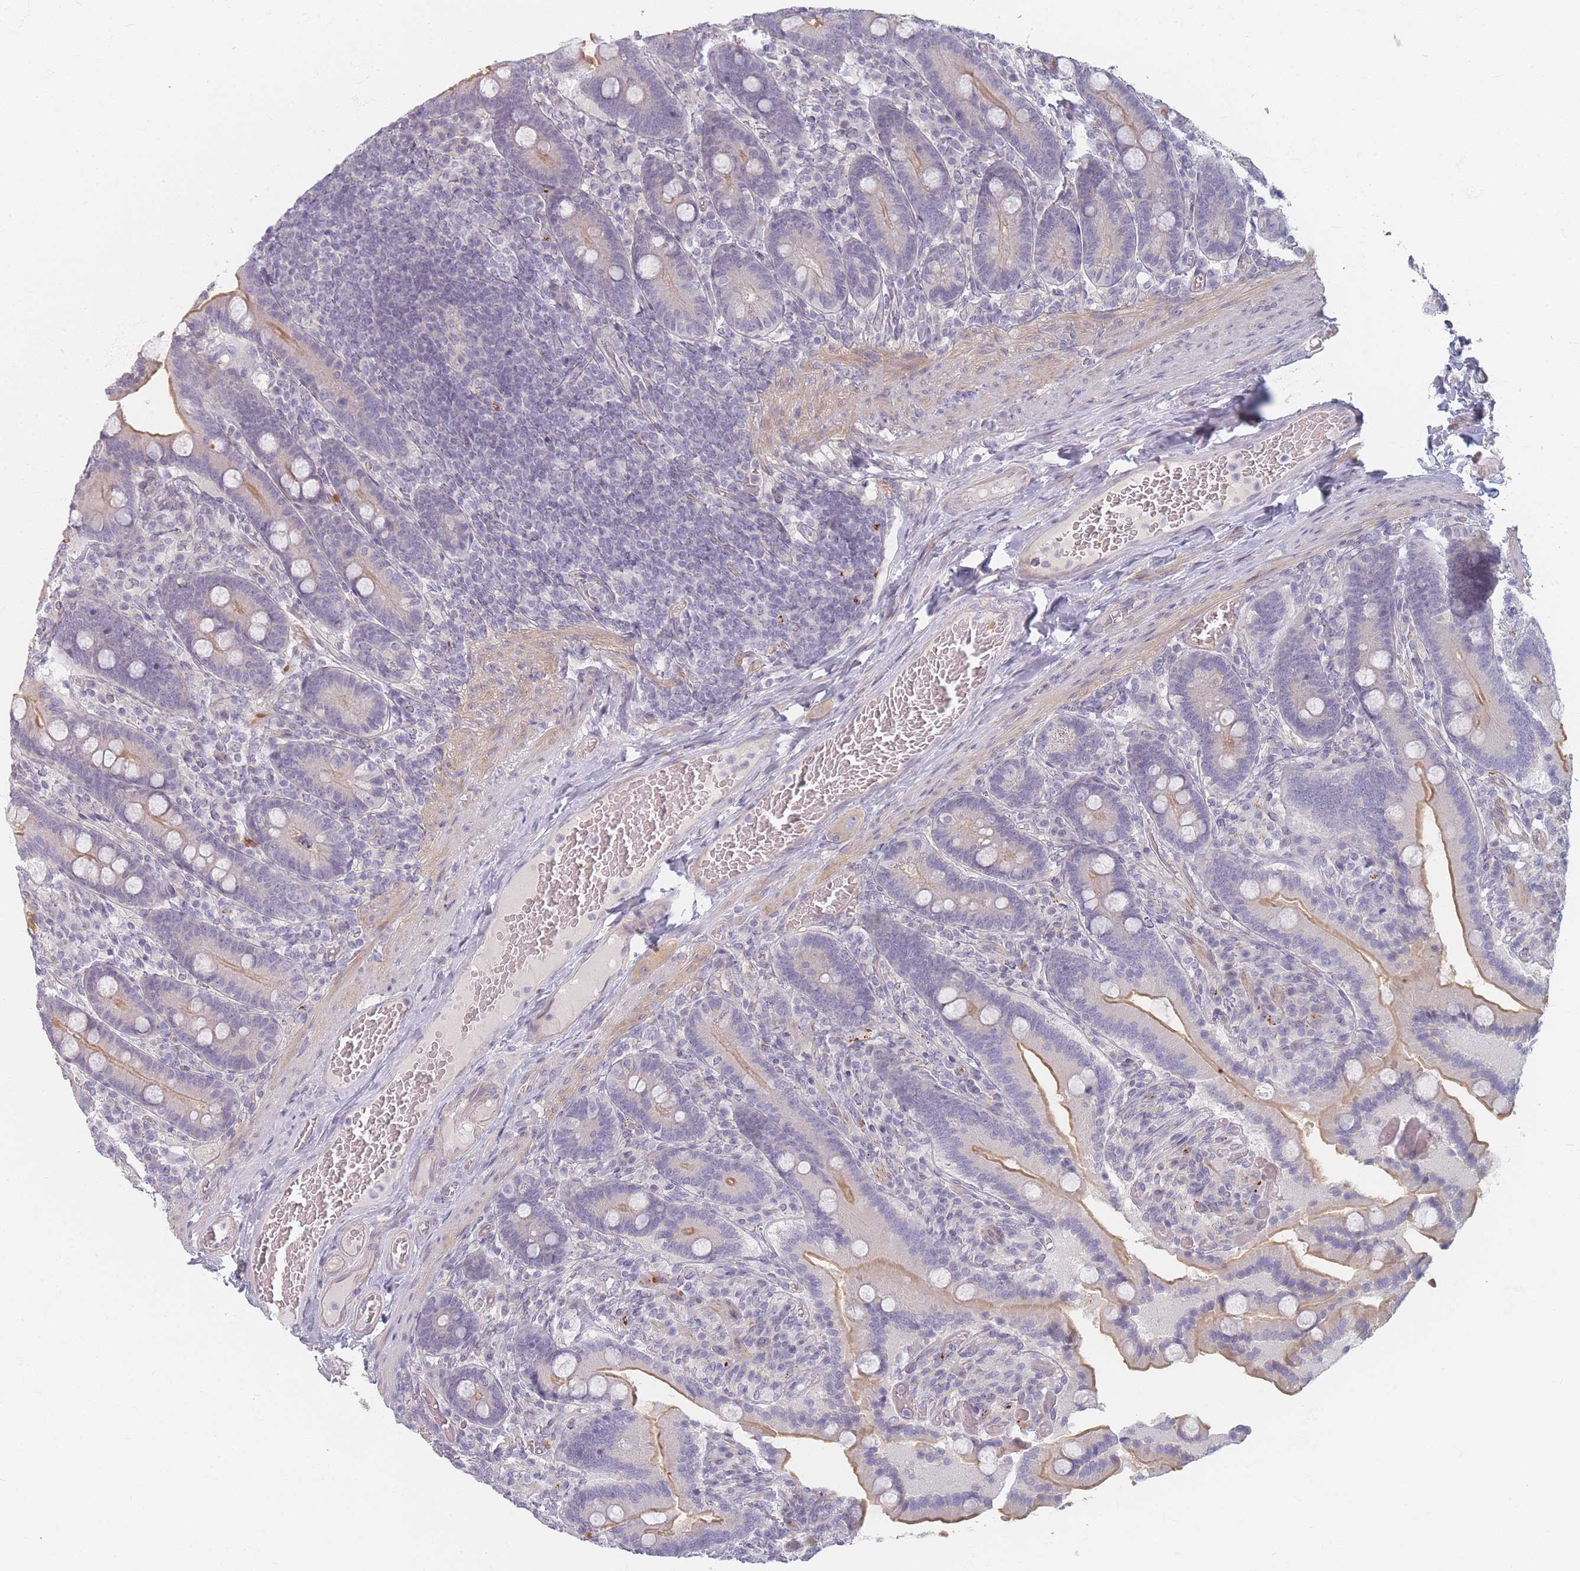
{"staining": {"intensity": "moderate", "quantity": "<25%", "location": "cytoplasmic/membranous"}, "tissue": "duodenum", "cell_type": "Glandular cells", "image_type": "normal", "snomed": [{"axis": "morphology", "description": "Normal tissue, NOS"}, {"axis": "topography", "description": "Duodenum"}], "caption": "Immunohistochemical staining of benign duodenum displays <25% levels of moderate cytoplasmic/membranous protein positivity in approximately <25% of glandular cells. (DAB (3,3'-diaminobenzidine) = brown stain, brightfield microscopy at high magnification).", "gene": "TMOD1", "patient": {"sex": "female", "age": 62}}